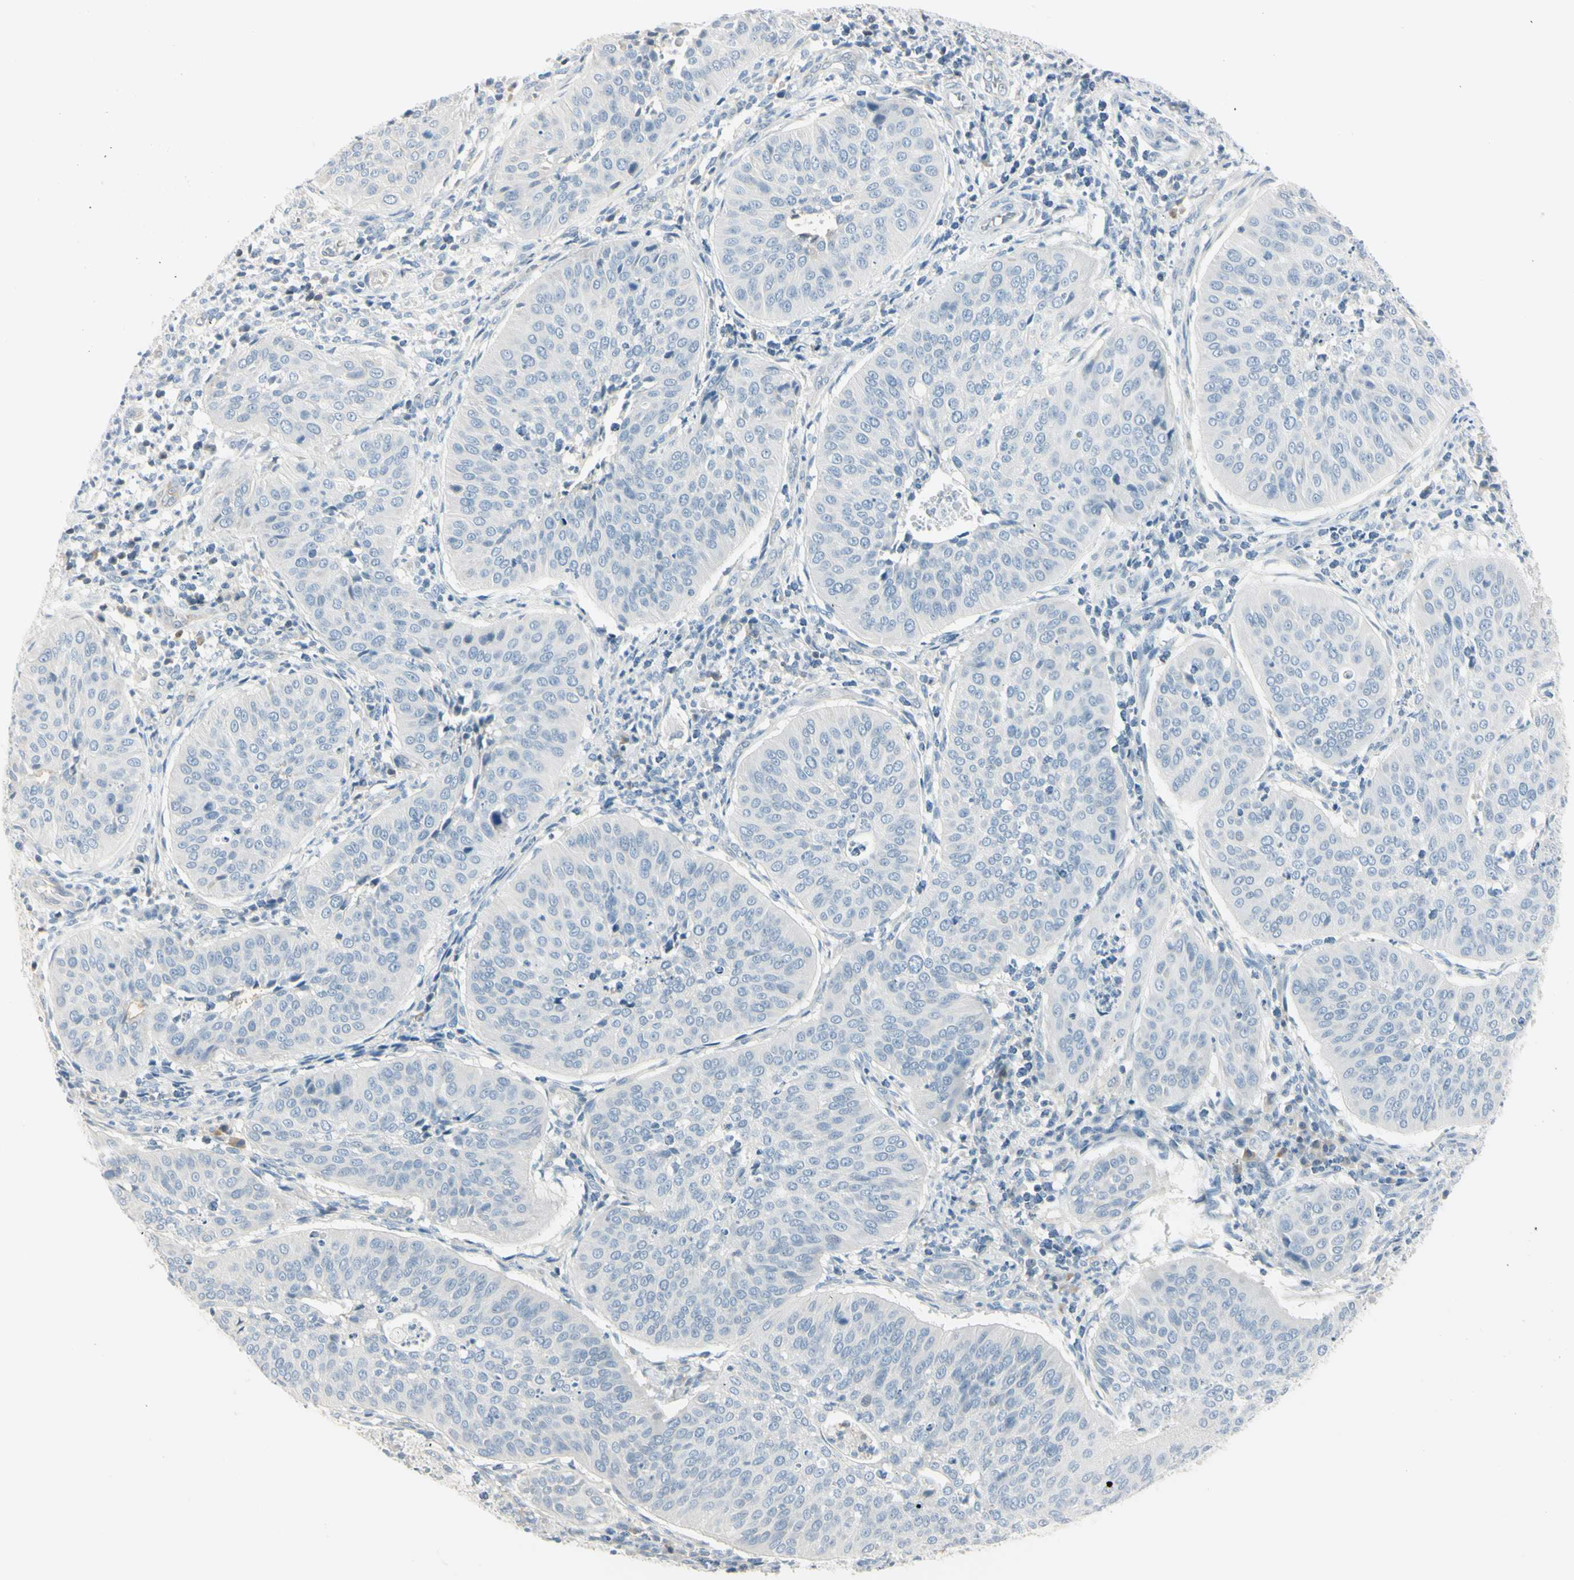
{"staining": {"intensity": "negative", "quantity": "none", "location": "none"}, "tissue": "cervical cancer", "cell_type": "Tumor cells", "image_type": "cancer", "snomed": [{"axis": "morphology", "description": "Normal tissue, NOS"}, {"axis": "morphology", "description": "Squamous cell carcinoma, NOS"}, {"axis": "topography", "description": "Cervix"}], "caption": "The photomicrograph demonstrates no staining of tumor cells in cervical cancer. (IHC, brightfield microscopy, high magnification).", "gene": "ASB9", "patient": {"sex": "female", "age": 39}}